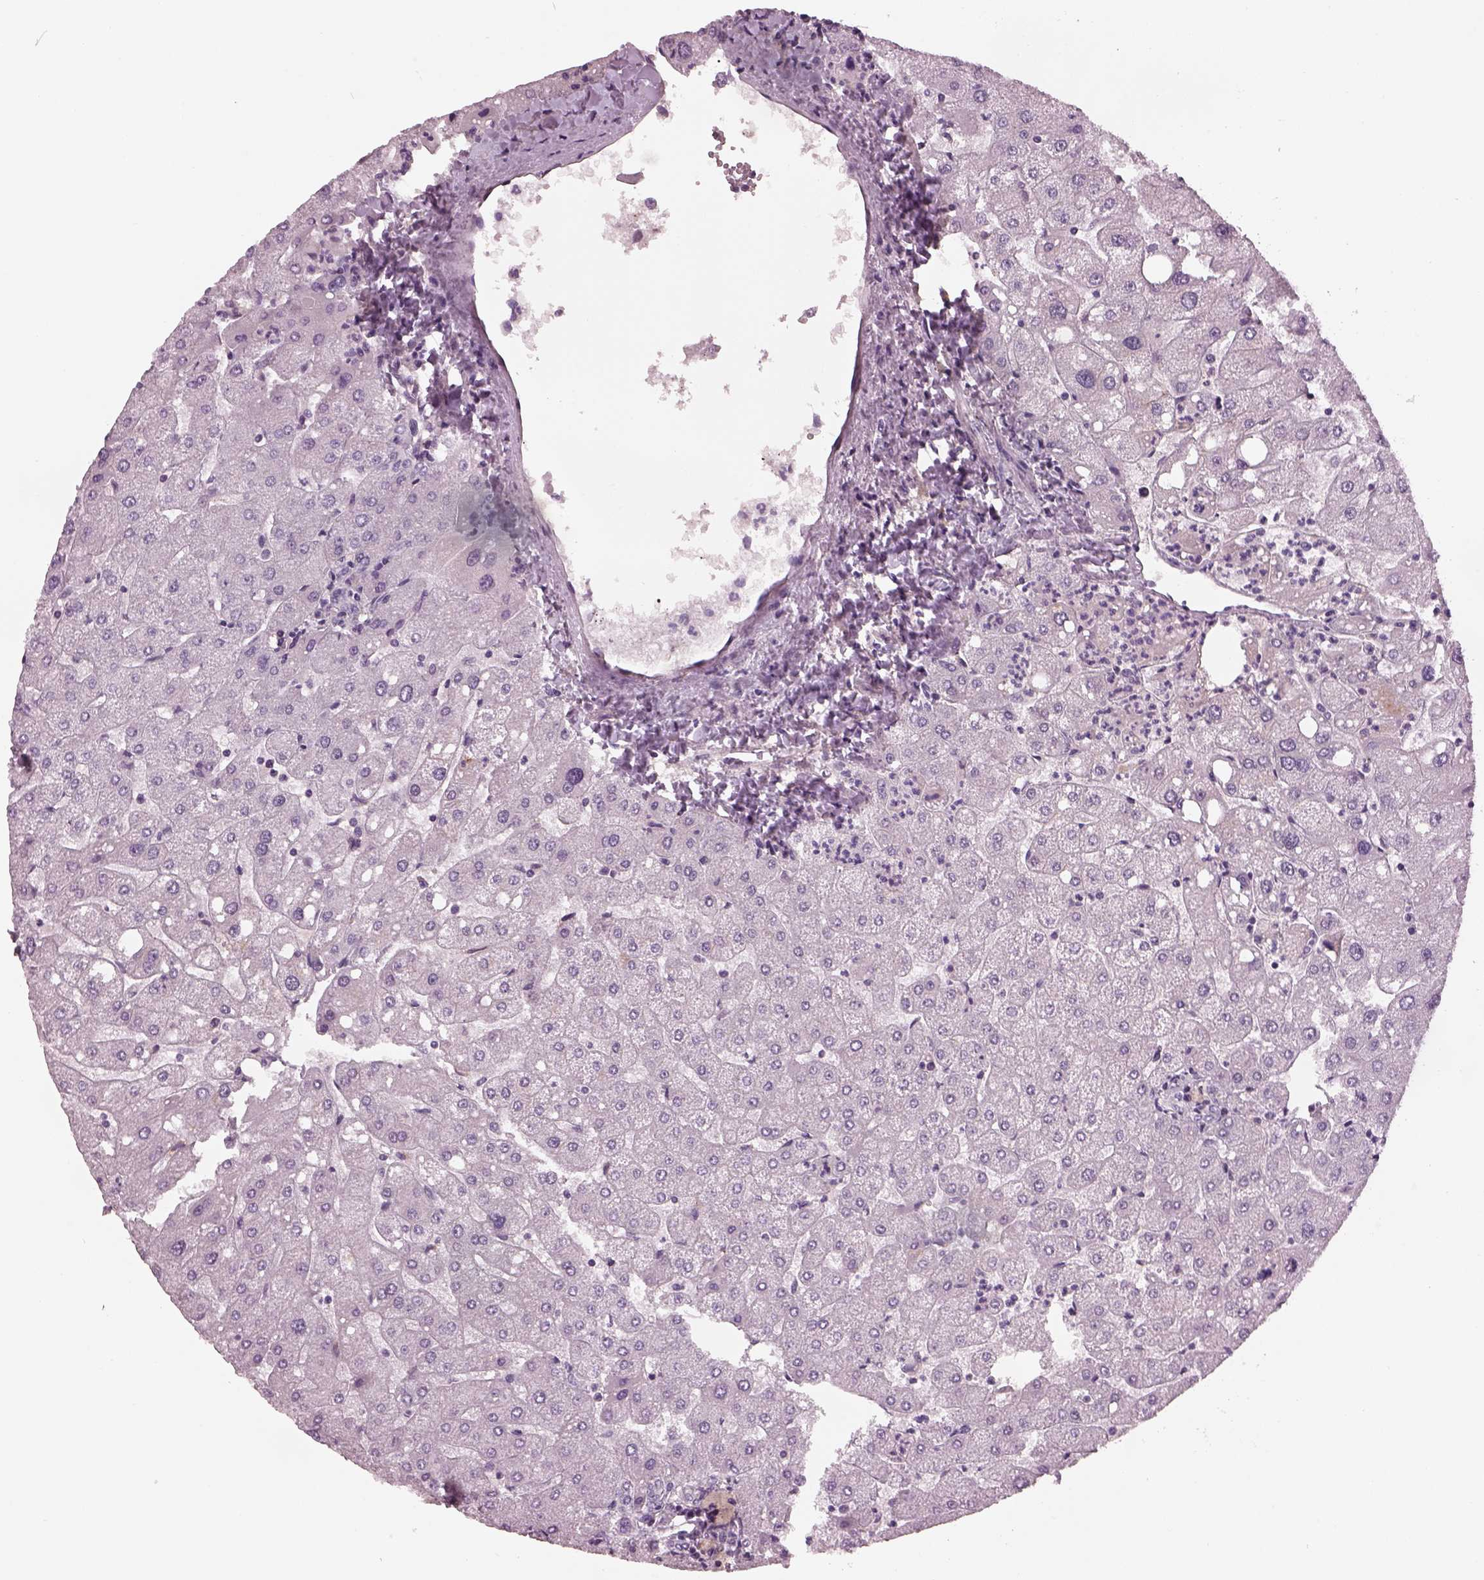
{"staining": {"intensity": "negative", "quantity": "none", "location": "none"}, "tissue": "liver", "cell_type": "Cholangiocytes", "image_type": "normal", "snomed": [{"axis": "morphology", "description": "Normal tissue, NOS"}, {"axis": "topography", "description": "Liver"}], "caption": "Immunohistochemistry (IHC) of unremarkable liver displays no expression in cholangiocytes.", "gene": "SRI", "patient": {"sex": "male", "age": 67}}